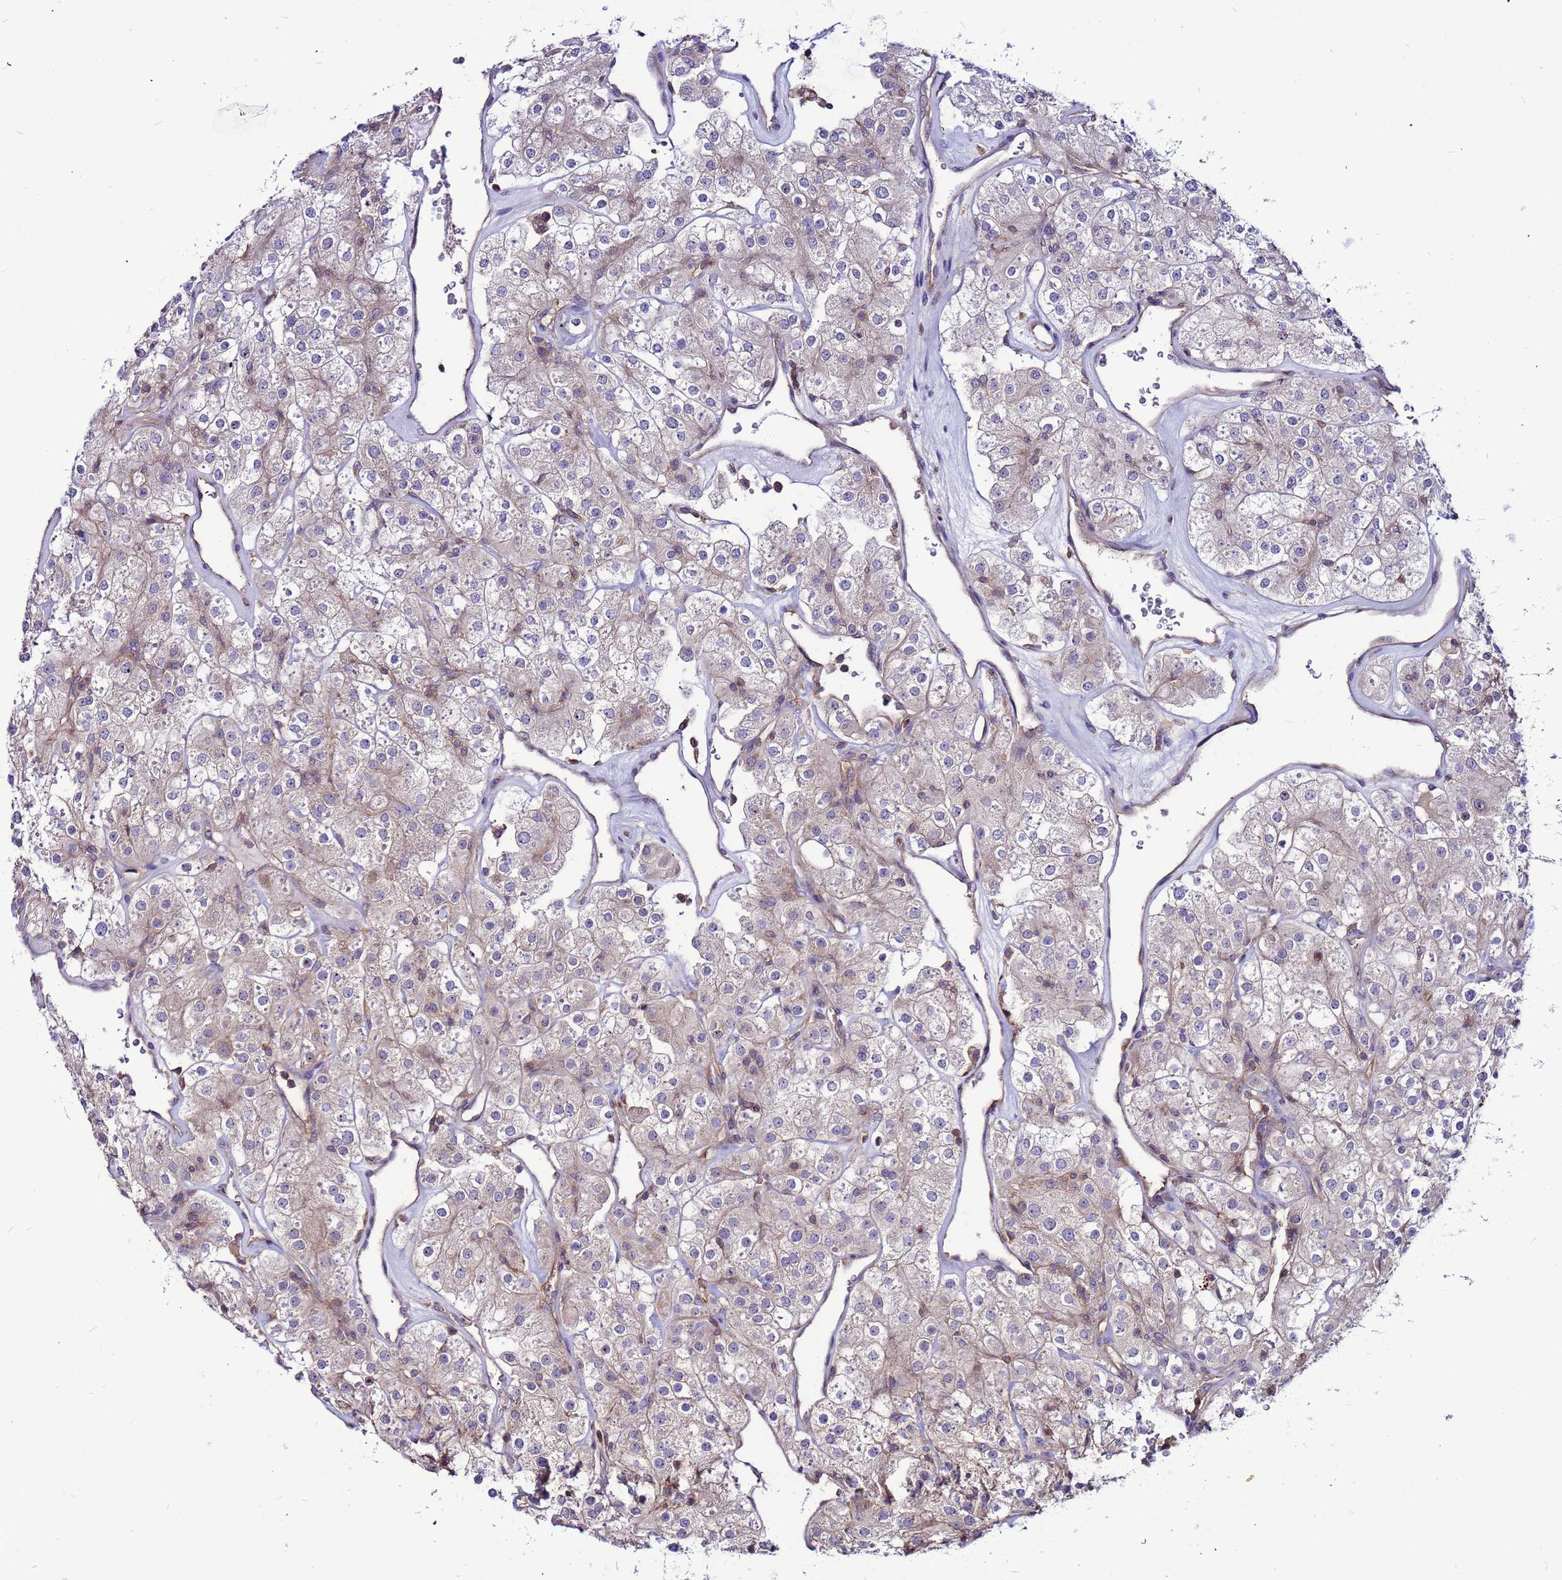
{"staining": {"intensity": "weak", "quantity": "<25%", "location": "cytoplasmic/membranous"}, "tissue": "renal cancer", "cell_type": "Tumor cells", "image_type": "cancer", "snomed": [{"axis": "morphology", "description": "Adenocarcinoma, NOS"}, {"axis": "topography", "description": "Kidney"}], "caption": "Tumor cells show no significant protein expression in renal cancer. The staining was performed using DAB (3,3'-diaminobenzidine) to visualize the protein expression in brown, while the nuclei were stained in blue with hematoxylin (Magnification: 20x).", "gene": "NRN1L", "patient": {"sex": "male", "age": 77}}